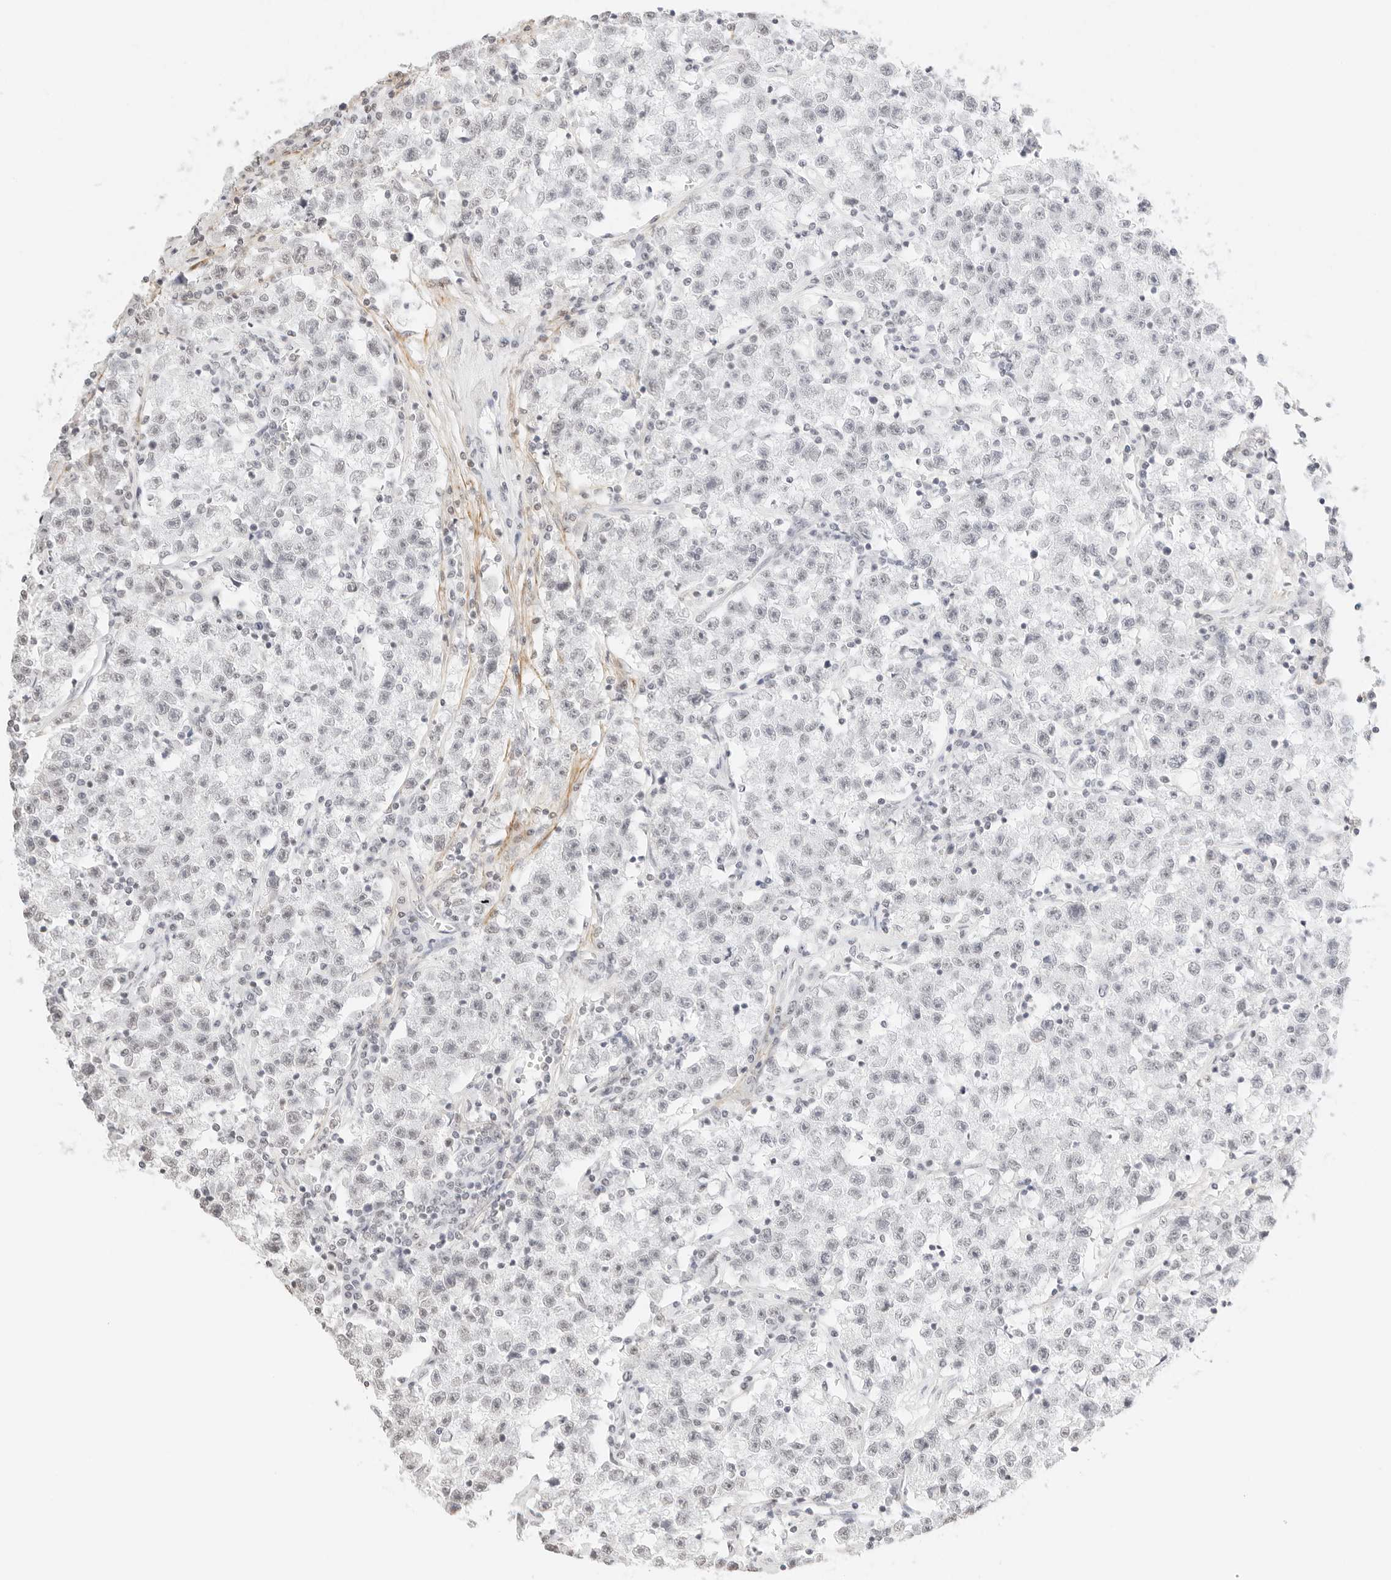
{"staining": {"intensity": "negative", "quantity": "none", "location": "none"}, "tissue": "testis cancer", "cell_type": "Tumor cells", "image_type": "cancer", "snomed": [{"axis": "morphology", "description": "Seminoma, NOS"}, {"axis": "topography", "description": "Testis"}], "caption": "Immunohistochemistry micrograph of neoplastic tissue: human testis seminoma stained with DAB demonstrates no significant protein positivity in tumor cells. The staining was performed using DAB (3,3'-diaminobenzidine) to visualize the protein expression in brown, while the nuclei were stained in blue with hematoxylin (Magnification: 20x).", "gene": "FBLN5", "patient": {"sex": "male", "age": 22}}